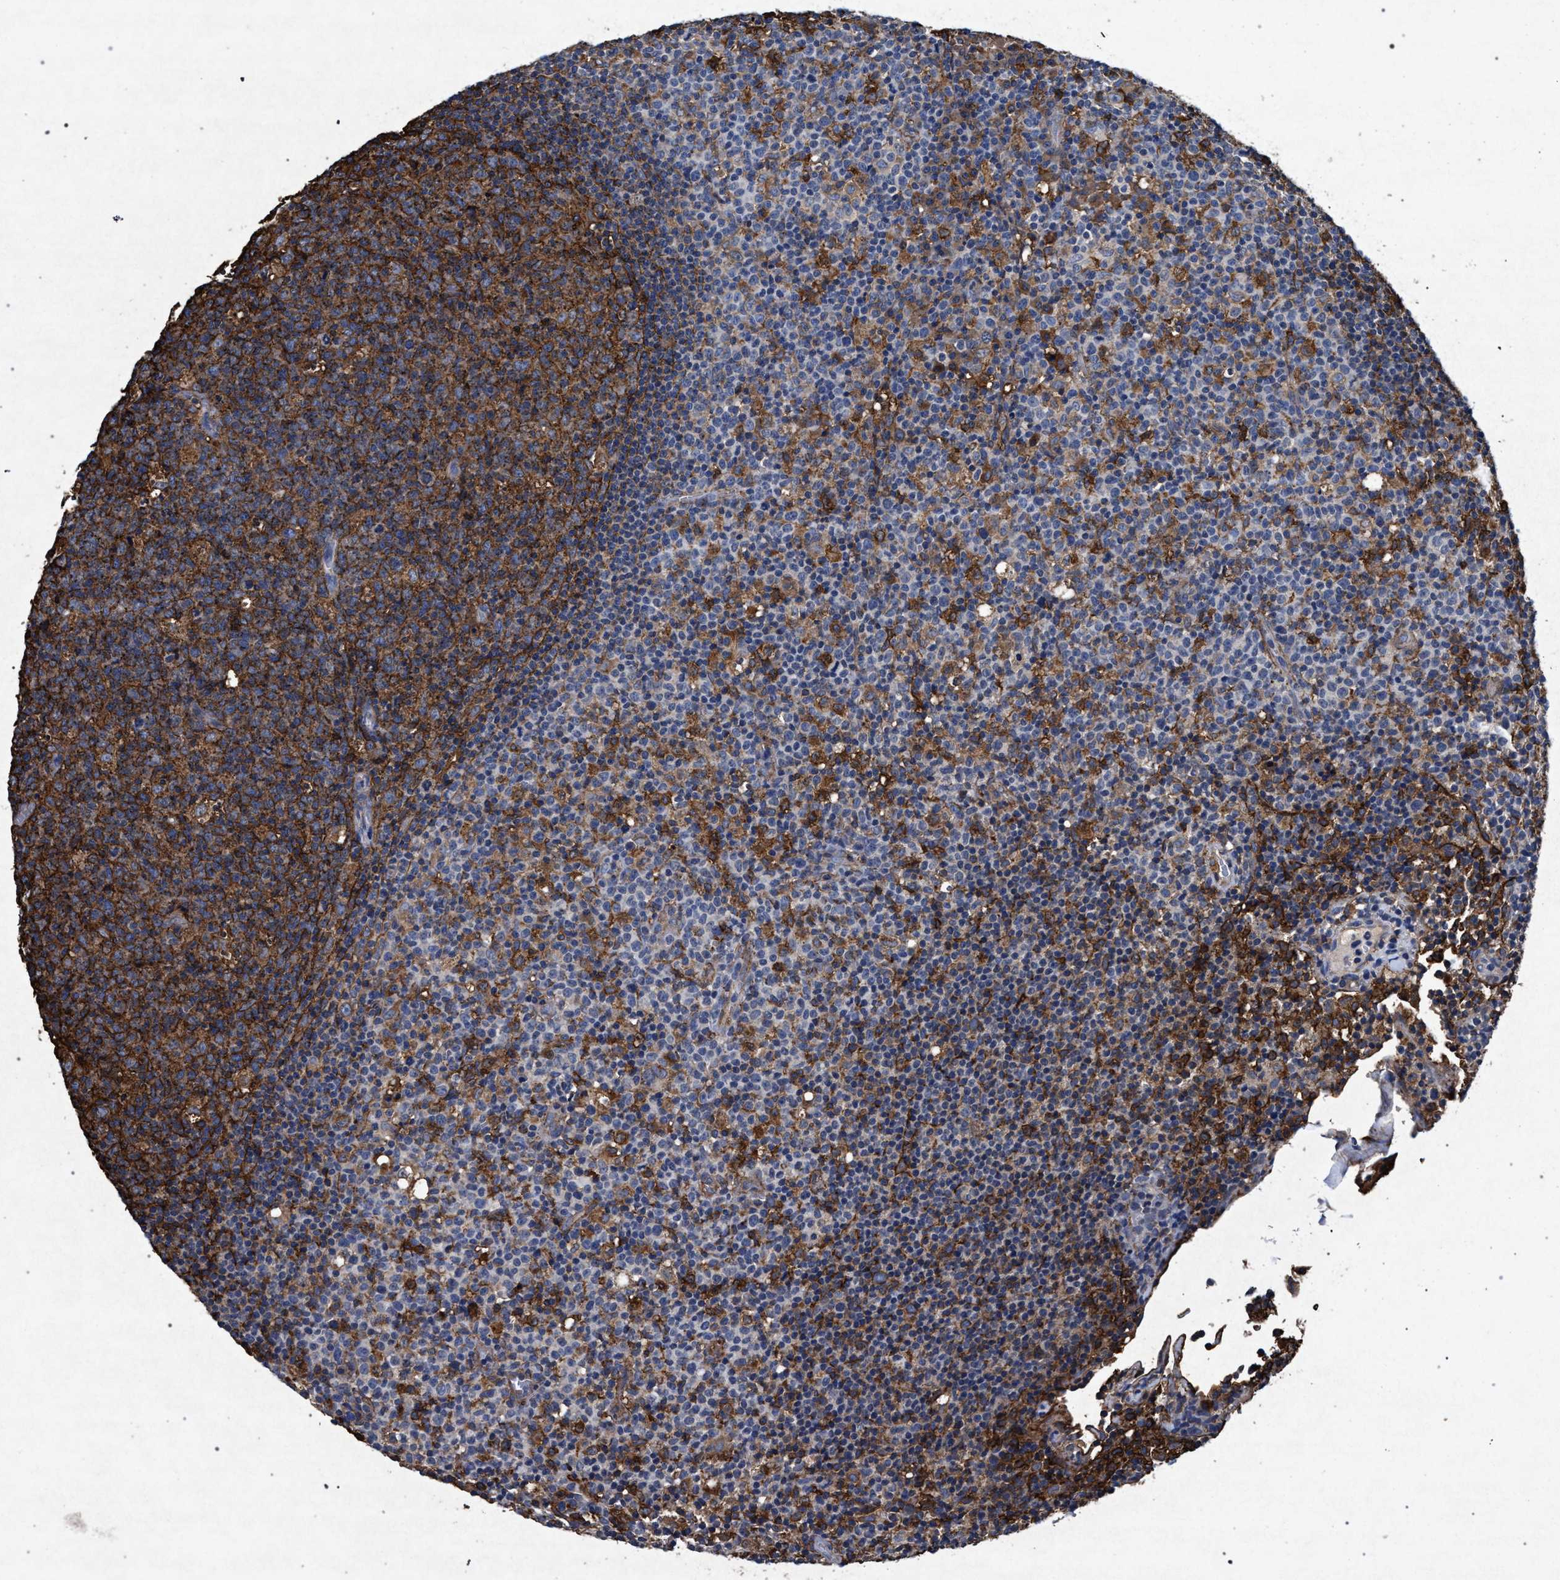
{"staining": {"intensity": "moderate", "quantity": ">75%", "location": "cytoplasmic/membranous"}, "tissue": "lymph node", "cell_type": "Germinal center cells", "image_type": "normal", "snomed": [{"axis": "morphology", "description": "Normal tissue, NOS"}, {"axis": "morphology", "description": "Inflammation, NOS"}, {"axis": "topography", "description": "Lymph node"}], "caption": "IHC micrograph of benign lymph node: lymph node stained using IHC exhibits medium levels of moderate protein expression localized specifically in the cytoplasmic/membranous of germinal center cells, appearing as a cytoplasmic/membranous brown color.", "gene": "MARCKS", "patient": {"sex": "male", "age": 55}}